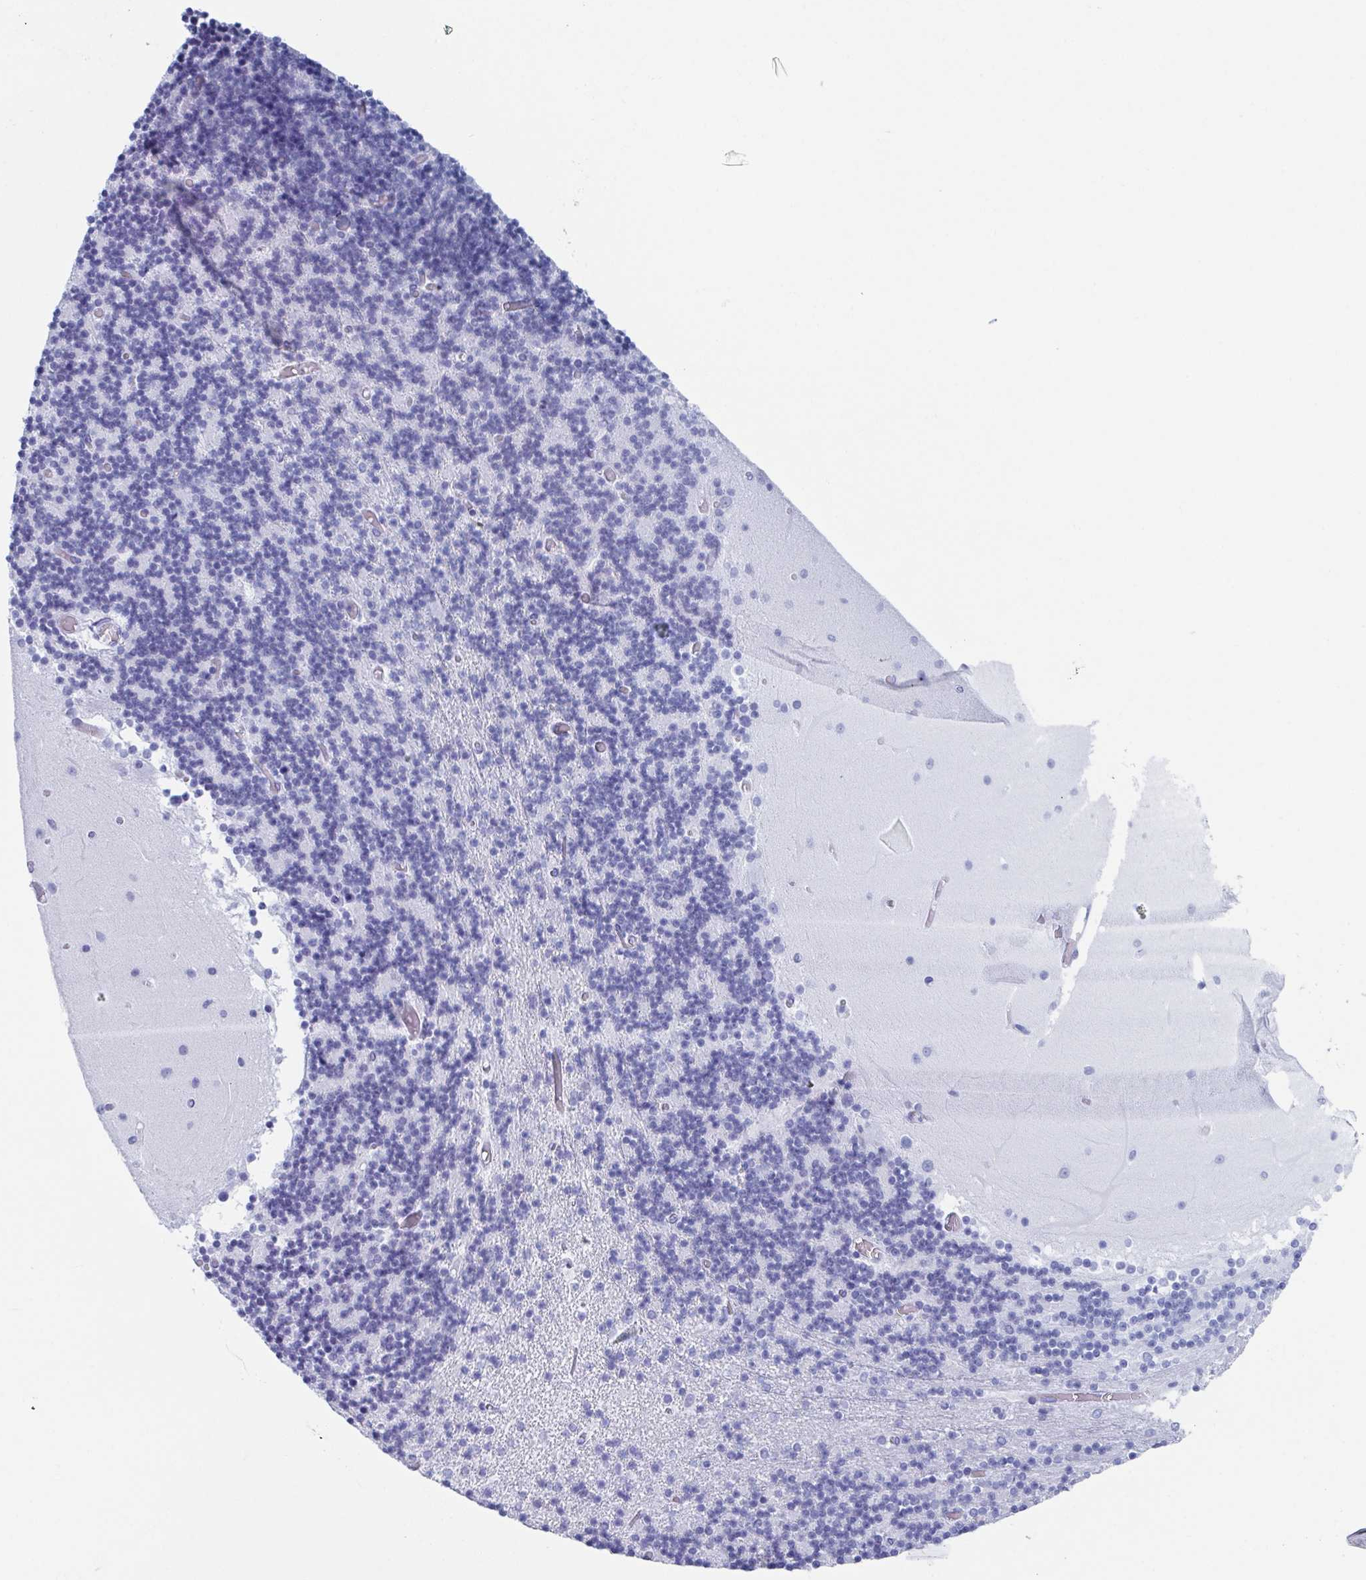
{"staining": {"intensity": "negative", "quantity": "none", "location": "none"}, "tissue": "cerebellum", "cell_type": "Cells in granular layer", "image_type": "normal", "snomed": [{"axis": "morphology", "description": "Normal tissue, NOS"}, {"axis": "topography", "description": "Cerebellum"}], "caption": "Immunohistochemistry of normal cerebellum demonstrates no positivity in cells in granular layer.", "gene": "ZFP64", "patient": {"sex": "female", "age": 28}}